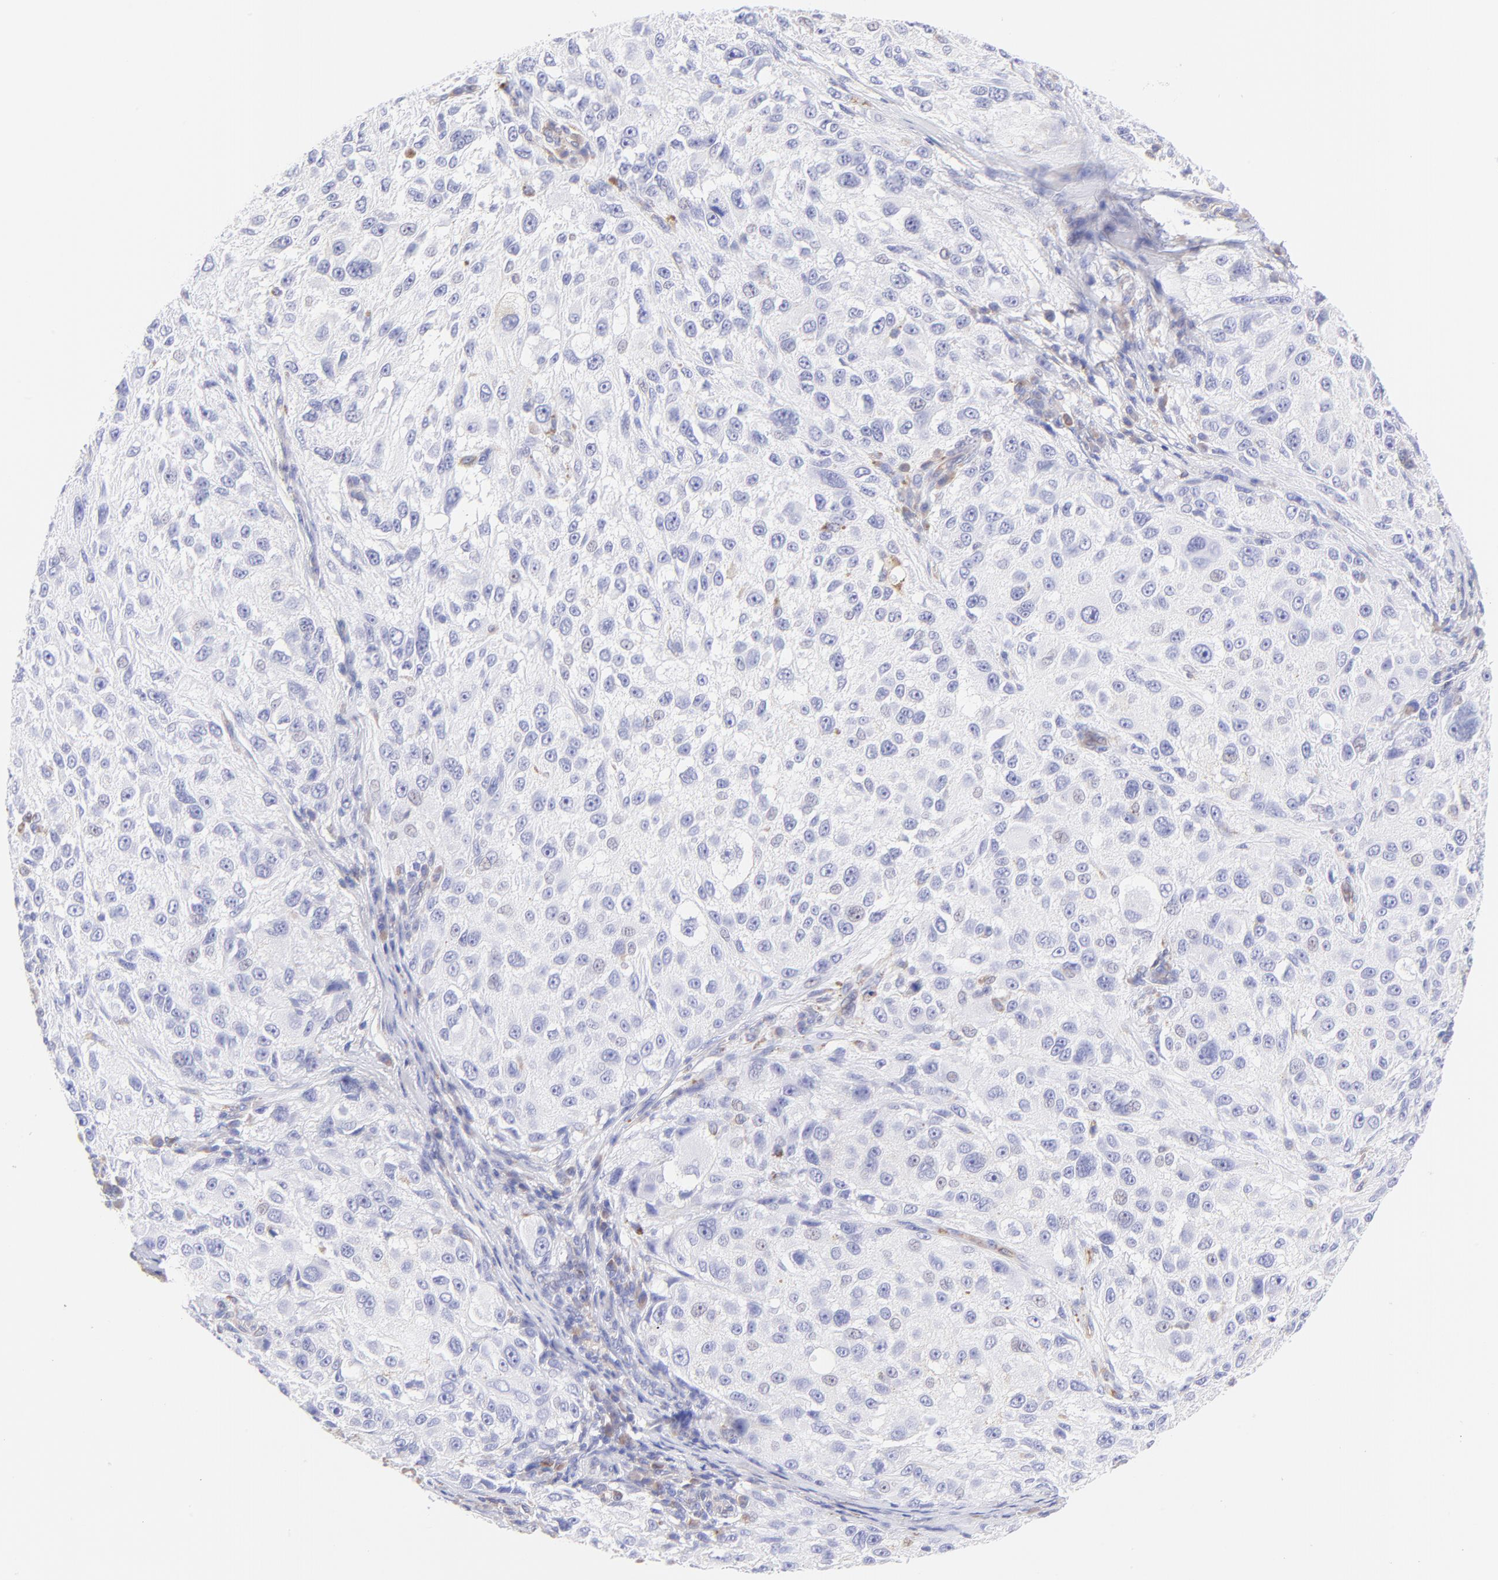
{"staining": {"intensity": "negative", "quantity": "none", "location": "none"}, "tissue": "melanoma", "cell_type": "Tumor cells", "image_type": "cancer", "snomed": [{"axis": "morphology", "description": "Necrosis, NOS"}, {"axis": "morphology", "description": "Malignant melanoma, NOS"}, {"axis": "topography", "description": "Skin"}], "caption": "This histopathology image is of malignant melanoma stained with IHC to label a protein in brown with the nuclei are counter-stained blue. There is no expression in tumor cells.", "gene": "IRAG2", "patient": {"sex": "female", "age": 87}}